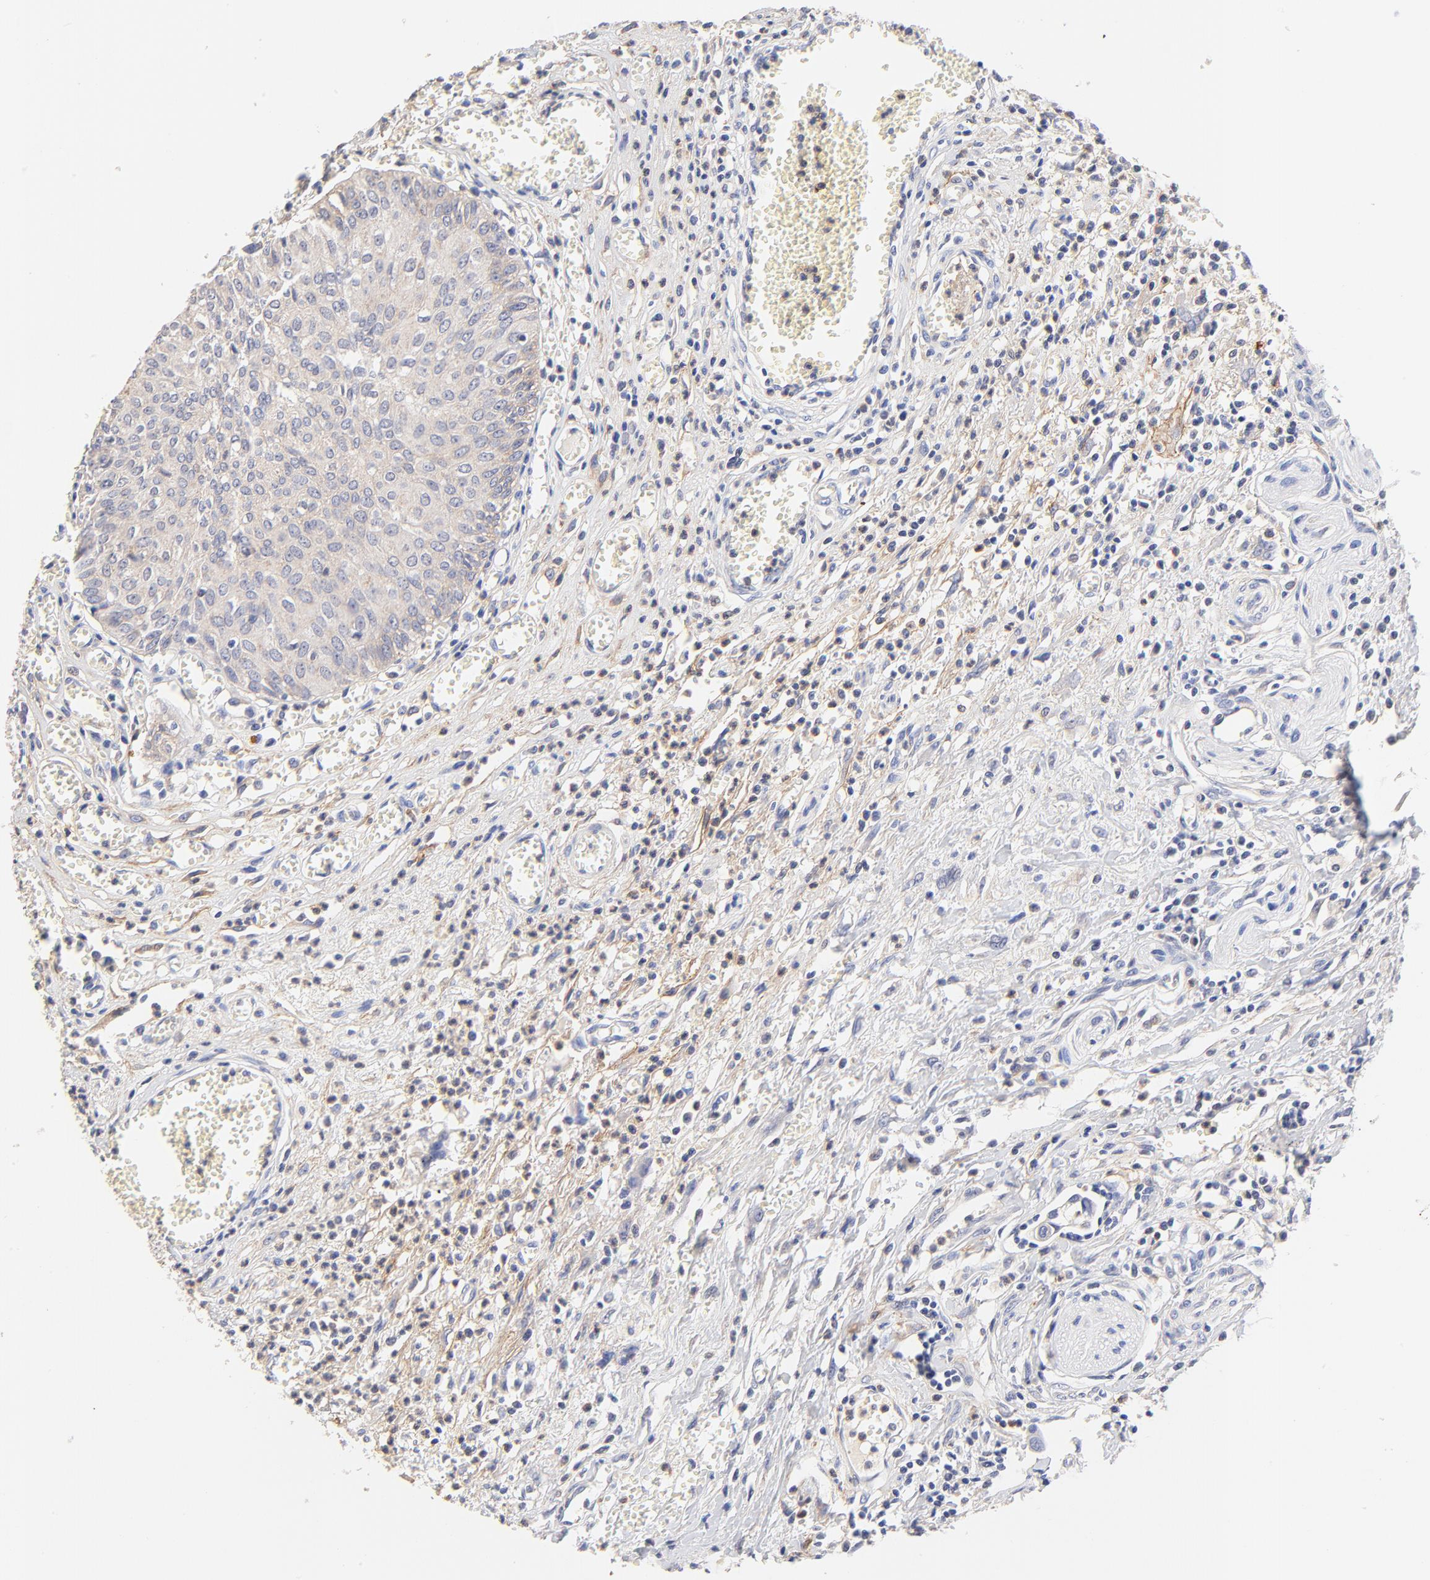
{"staining": {"intensity": "weak", "quantity": "<25%", "location": "cytoplasmic/membranous"}, "tissue": "urothelial cancer", "cell_type": "Tumor cells", "image_type": "cancer", "snomed": [{"axis": "morphology", "description": "Urothelial carcinoma, High grade"}, {"axis": "topography", "description": "Urinary bladder"}], "caption": "Protein analysis of high-grade urothelial carcinoma demonstrates no significant expression in tumor cells. The staining is performed using DAB (3,3'-diaminobenzidine) brown chromogen with nuclei counter-stained in using hematoxylin.", "gene": "PTK7", "patient": {"sex": "male", "age": 66}}